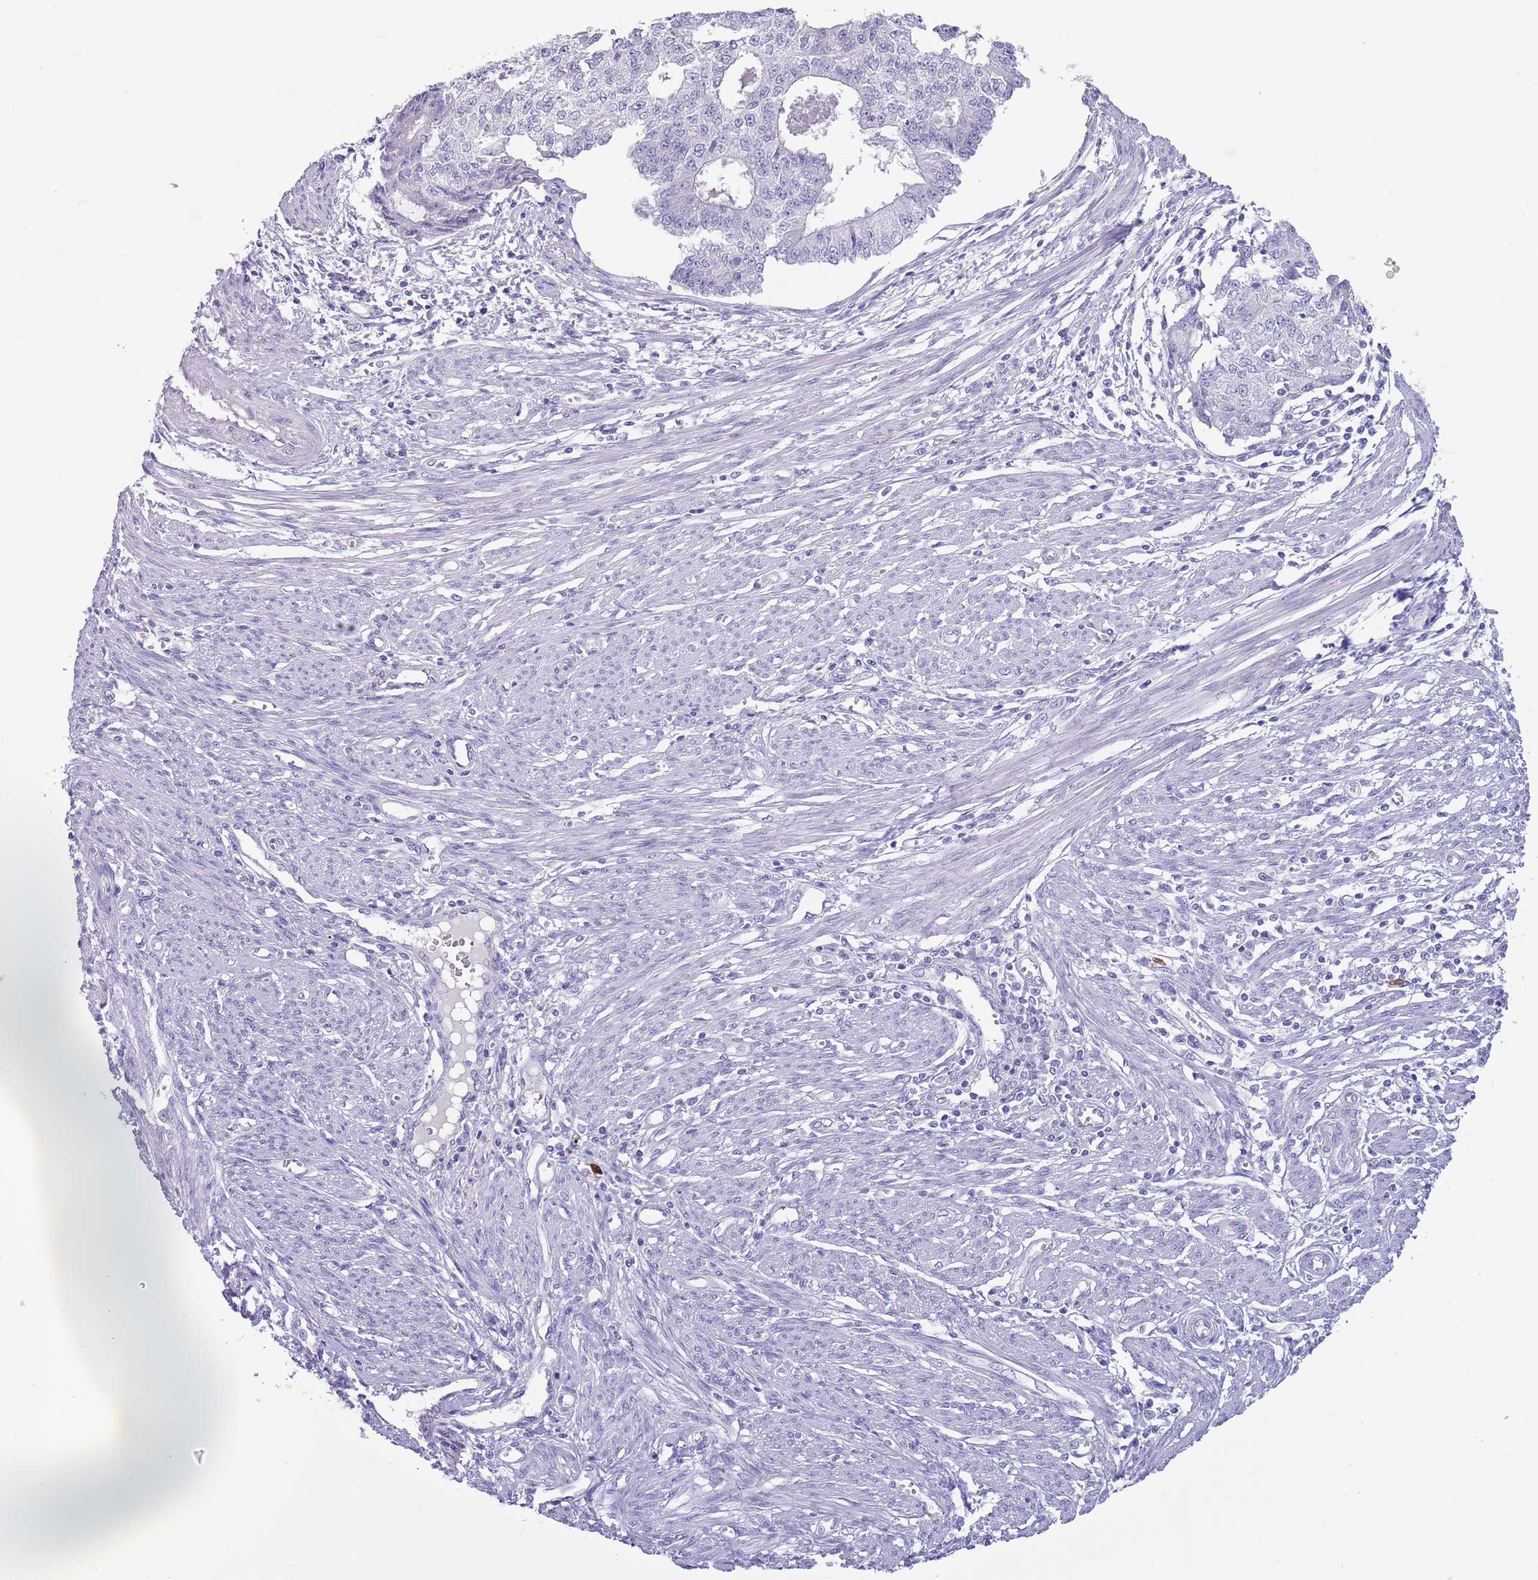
{"staining": {"intensity": "negative", "quantity": "none", "location": "none"}, "tissue": "endometrial cancer", "cell_type": "Tumor cells", "image_type": "cancer", "snomed": [{"axis": "morphology", "description": "Adenocarcinoma, NOS"}, {"axis": "topography", "description": "Endometrium"}], "caption": "This photomicrograph is of endometrial adenocarcinoma stained with immunohistochemistry to label a protein in brown with the nuclei are counter-stained blue. There is no positivity in tumor cells. (Stains: DAB immunohistochemistry (IHC) with hematoxylin counter stain, Microscopy: brightfield microscopy at high magnification).", "gene": "TSGA13", "patient": {"sex": "female", "age": 56}}